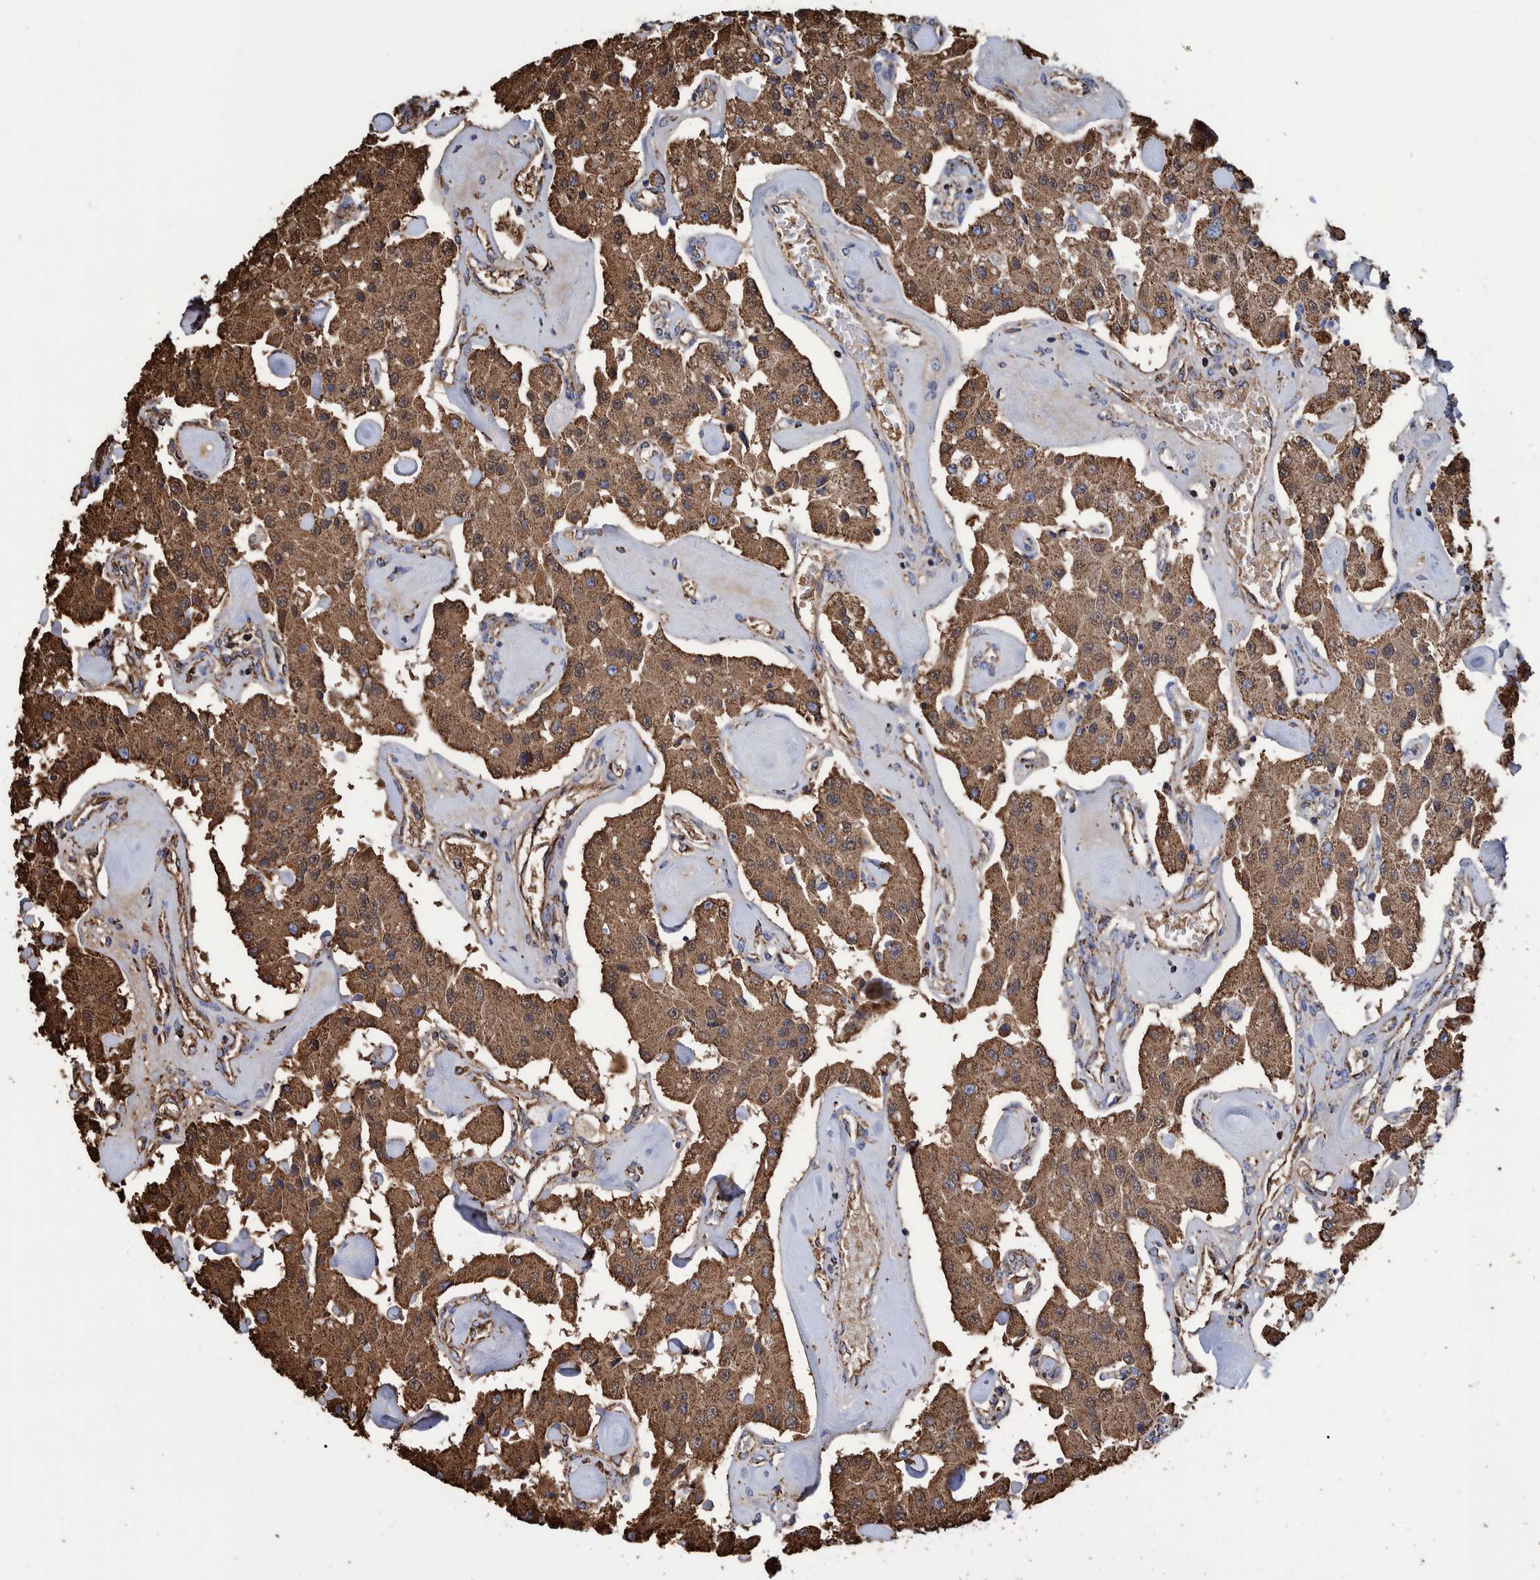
{"staining": {"intensity": "strong", "quantity": ">75%", "location": "cytoplasmic/membranous"}, "tissue": "carcinoid", "cell_type": "Tumor cells", "image_type": "cancer", "snomed": [{"axis": "morphology", "description": "Carcinoid, malignant, NOS"}, {"axis": "topography", "description": "Pancreas"}], "caption": "Brown immunohistochemical staining in carcinoid (malignant) shows strong cytoplasmic/membranous positivity in about >75% of tumor cells. (IHC, brightfield microscopy, high magnification).", "gene": "VPS26C", "patient": {"sex": "male", "age": 41}}